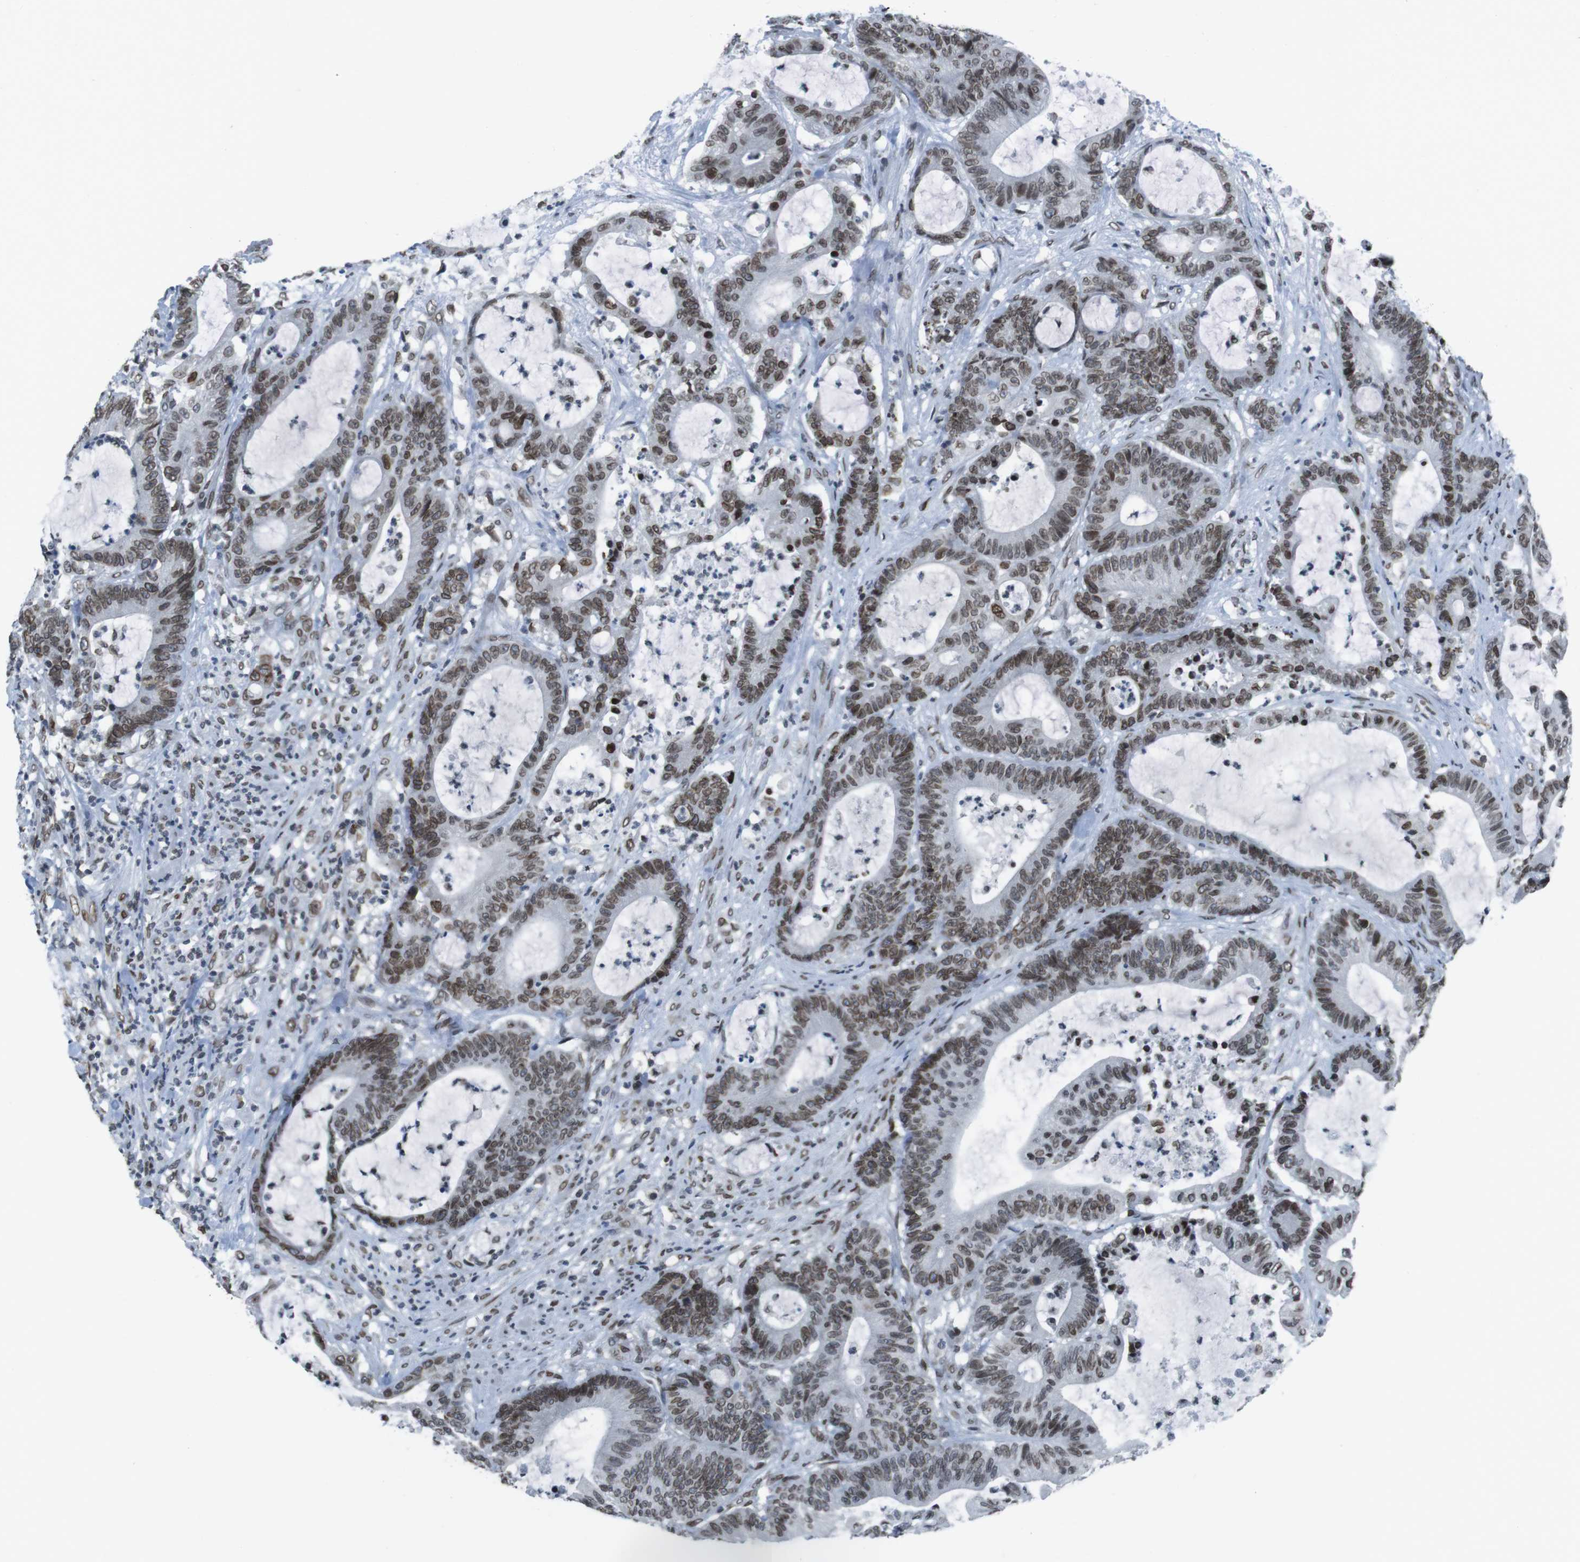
{"staining": {"intensity": "moderate", "quantity": ">75%", "location": "nuclear"}, "tissue": "colorectal cancer", "cell_type": "Tumor cells", "image_type": "cancer", "snomed": [{"axis": "morphology", "description": "Adenocarcinoma, NOS"}, {"axis": "topography", "description": "Colon"}], "caption": "Immunohistochemistry (IHC) of human colorectal cancer (adenocarcinoma) demonstrates medium levels of moderate nuclear expression in approximately >75% of tumor cells. (DAB (3,3'-diaminobenzidine) IHC, brown staining for protein, blue staining for nuclei).", "gene": "MAD1L1", "patient": {"sex": "female", "age": 84}}